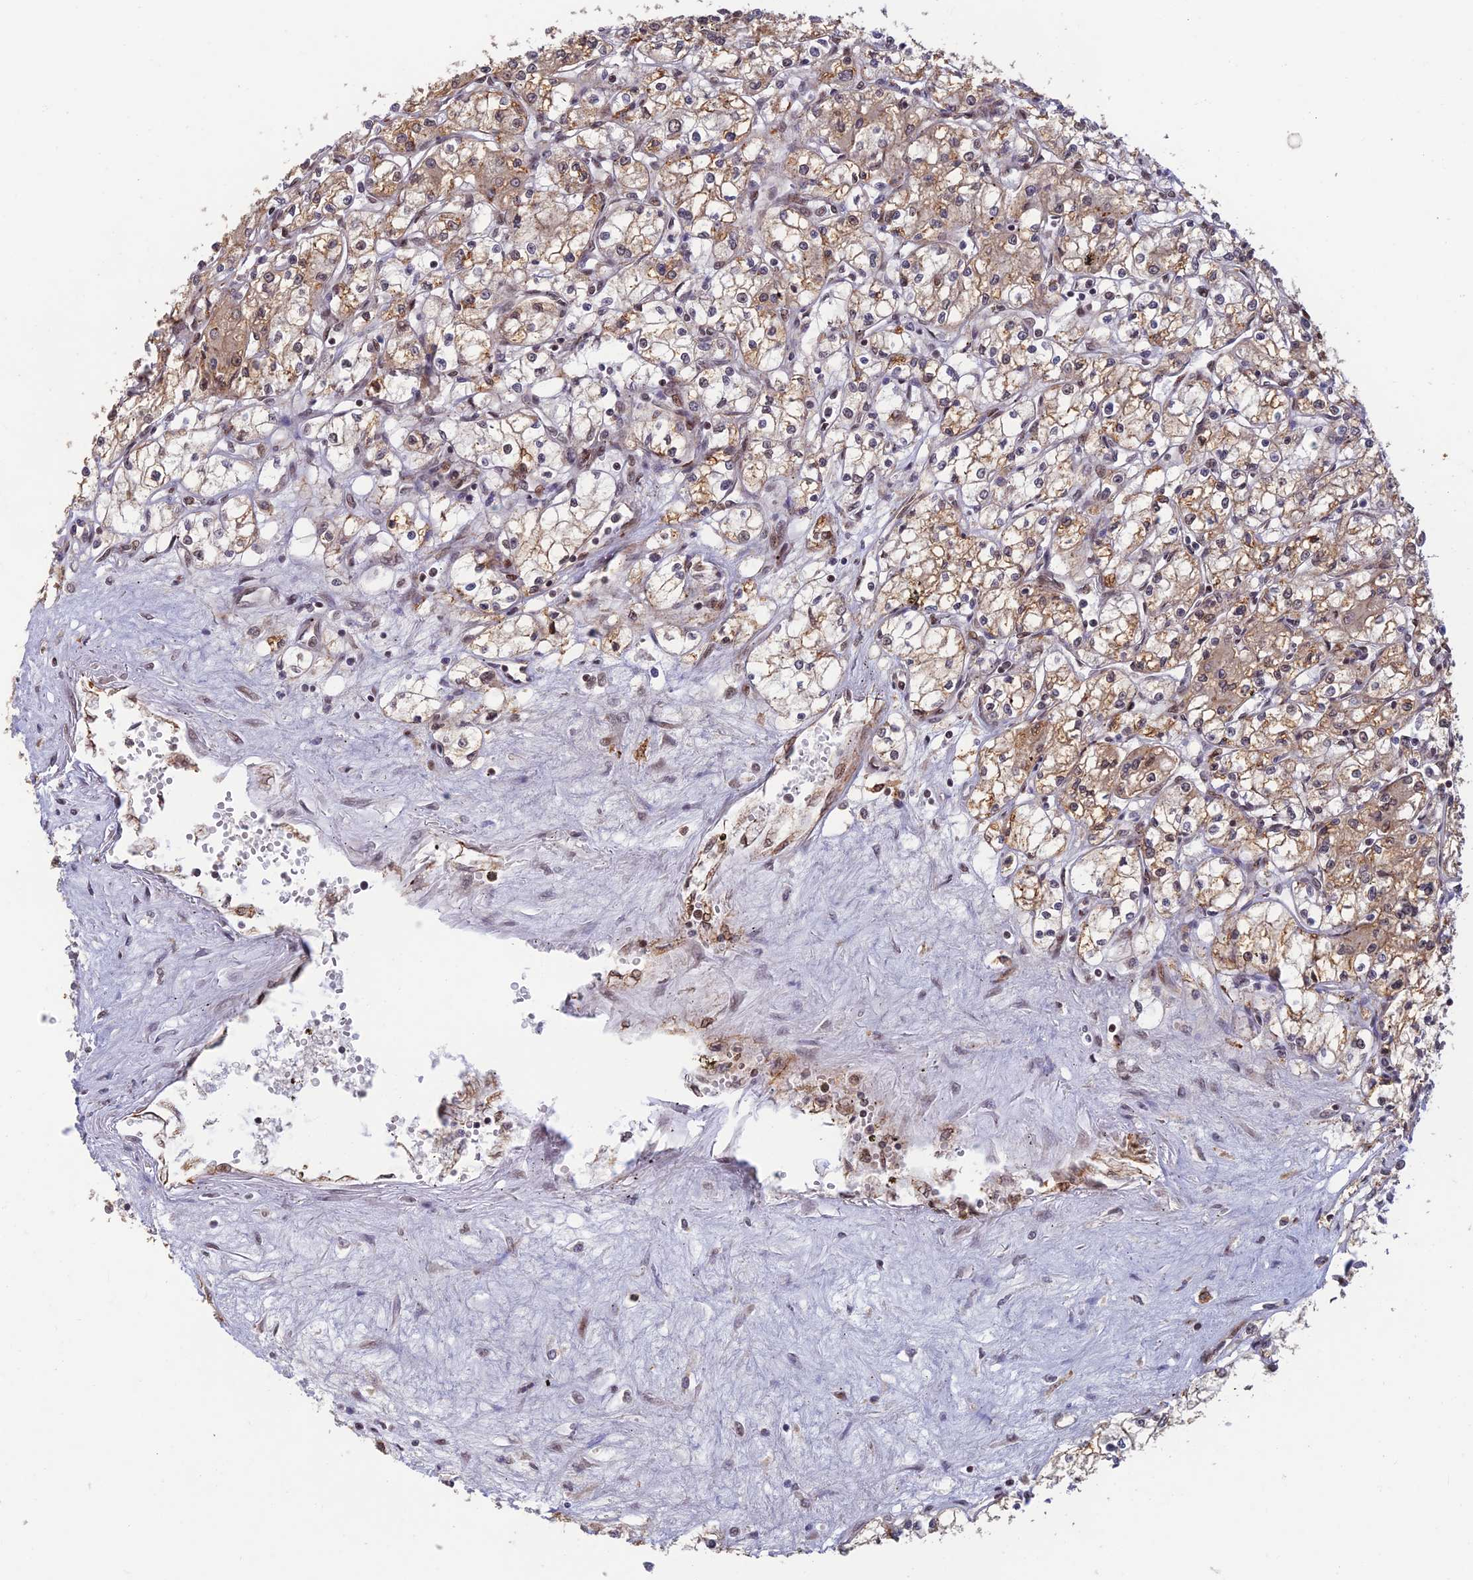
{"staining": {"intensity": "weak", "quantity": "25%-75%", "location": "cytoplasmic/membranous"}, "tissue": "renal cancer", "cell_type": "Tumor cells", "image_type": "cancer", "snomed": [{"axis": "morphology", "description": "Adenocarcinoma, NOS"}, {"axis": "topography", "description": "Kidney"}], "caption": "Protein staining shows weak cytoplasmic/membranous staining in about 25%-75% of tumor cells in renal adenocarcinoma.", "gene": "ZNF565", "patient": {"sex": "male", "age": 59}}